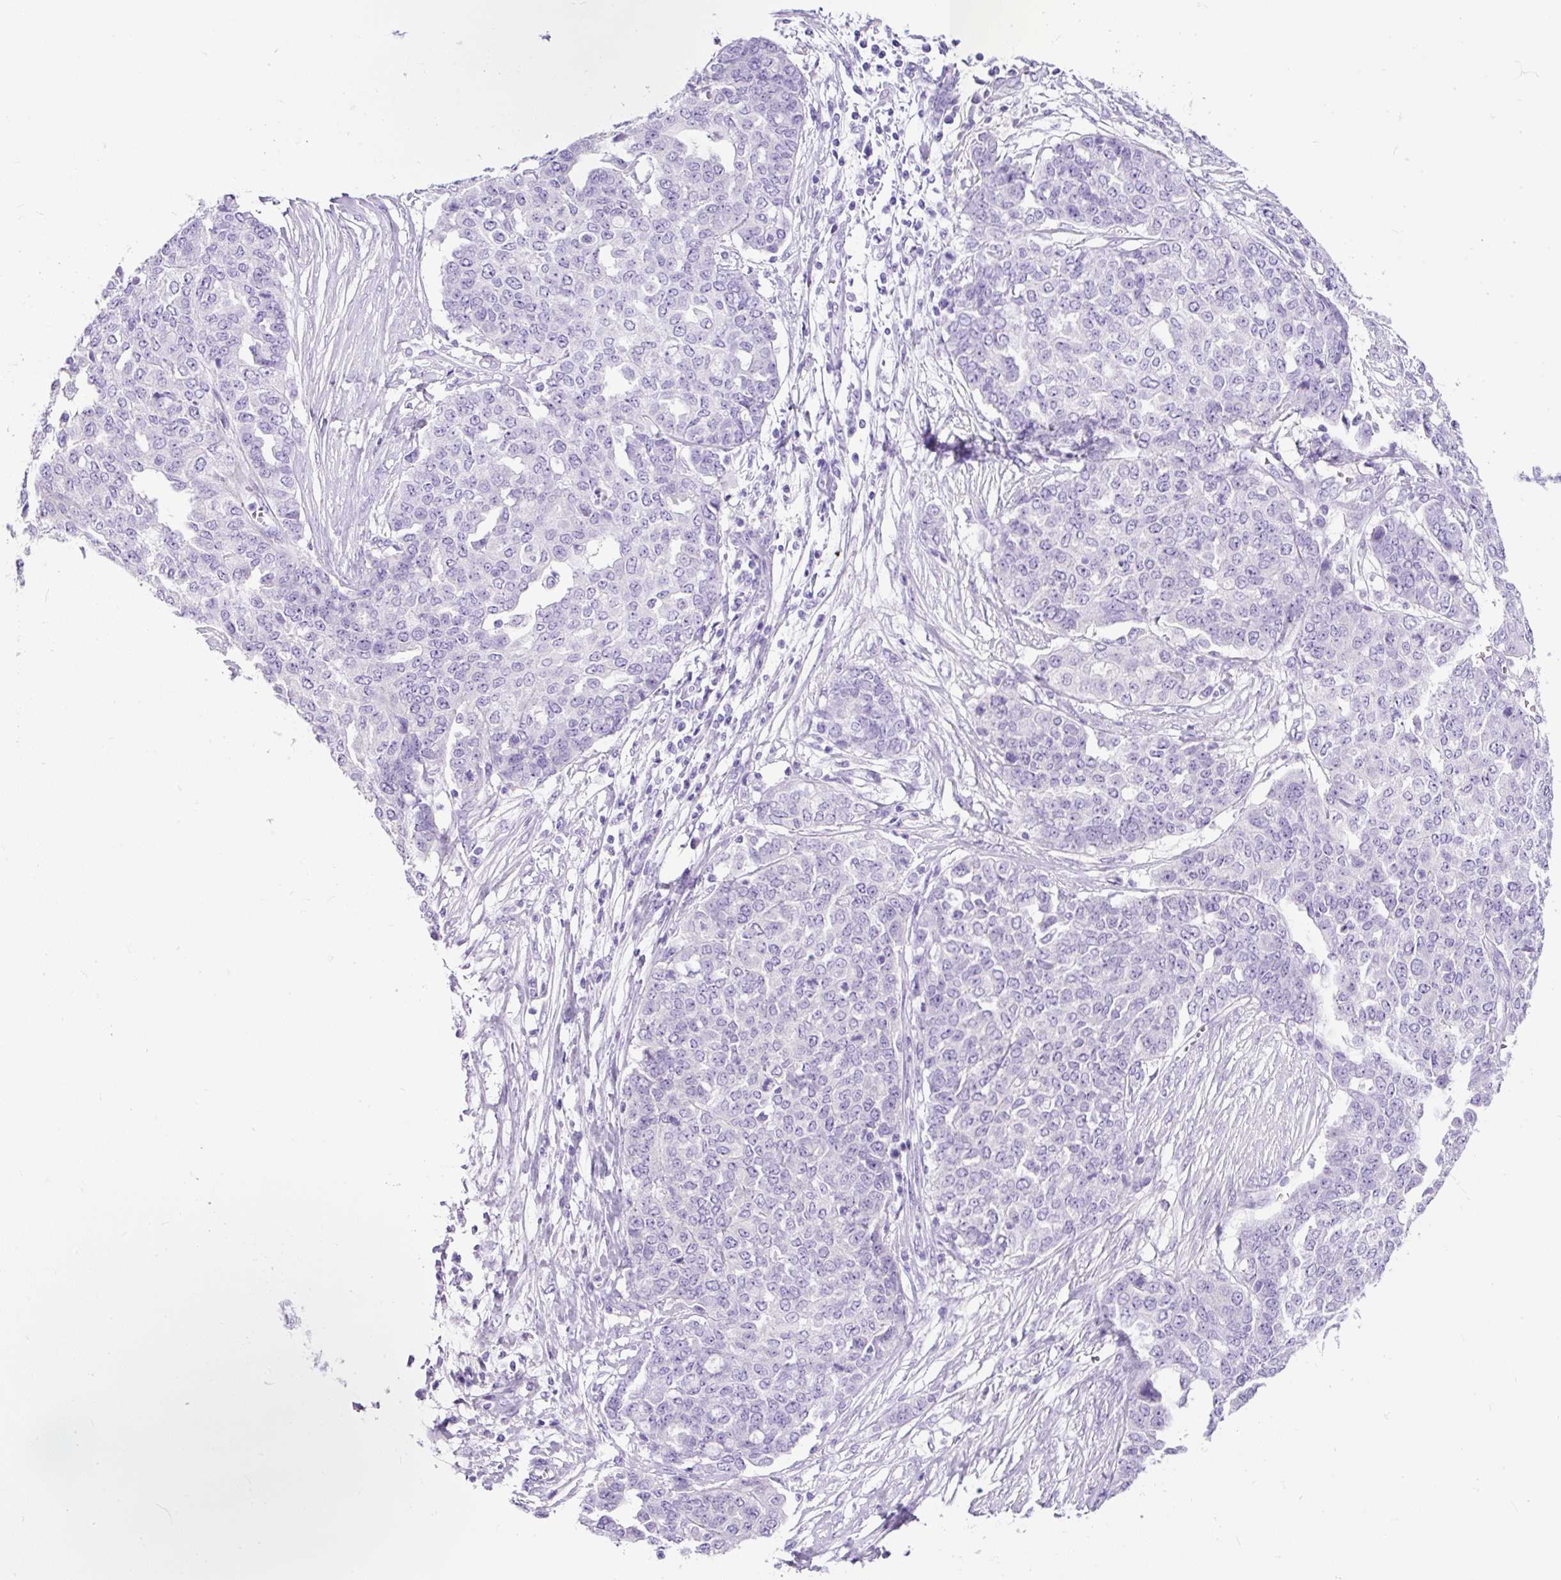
{"staining": {"intensity": "negative", "quantity": "none", "location": "none"}, "tissue": "ovarian cancer", "cell_type": "Tumor cells", "image_type": "cancer", "snomed": [{"axis": "morphology", "description": "Cystadenocarcinoma, serous, NOS"}, {"axis": "topography", "description": "Soft tissue"}, {"axis": "topography", "description": "Ovary"}], "caption": "IHC of human serous cystadenocarcinoma (ovarian) shows no expression in tumor cells.", "gene": "PDIA2", "patient": {"sex": "female", "age": 57}}